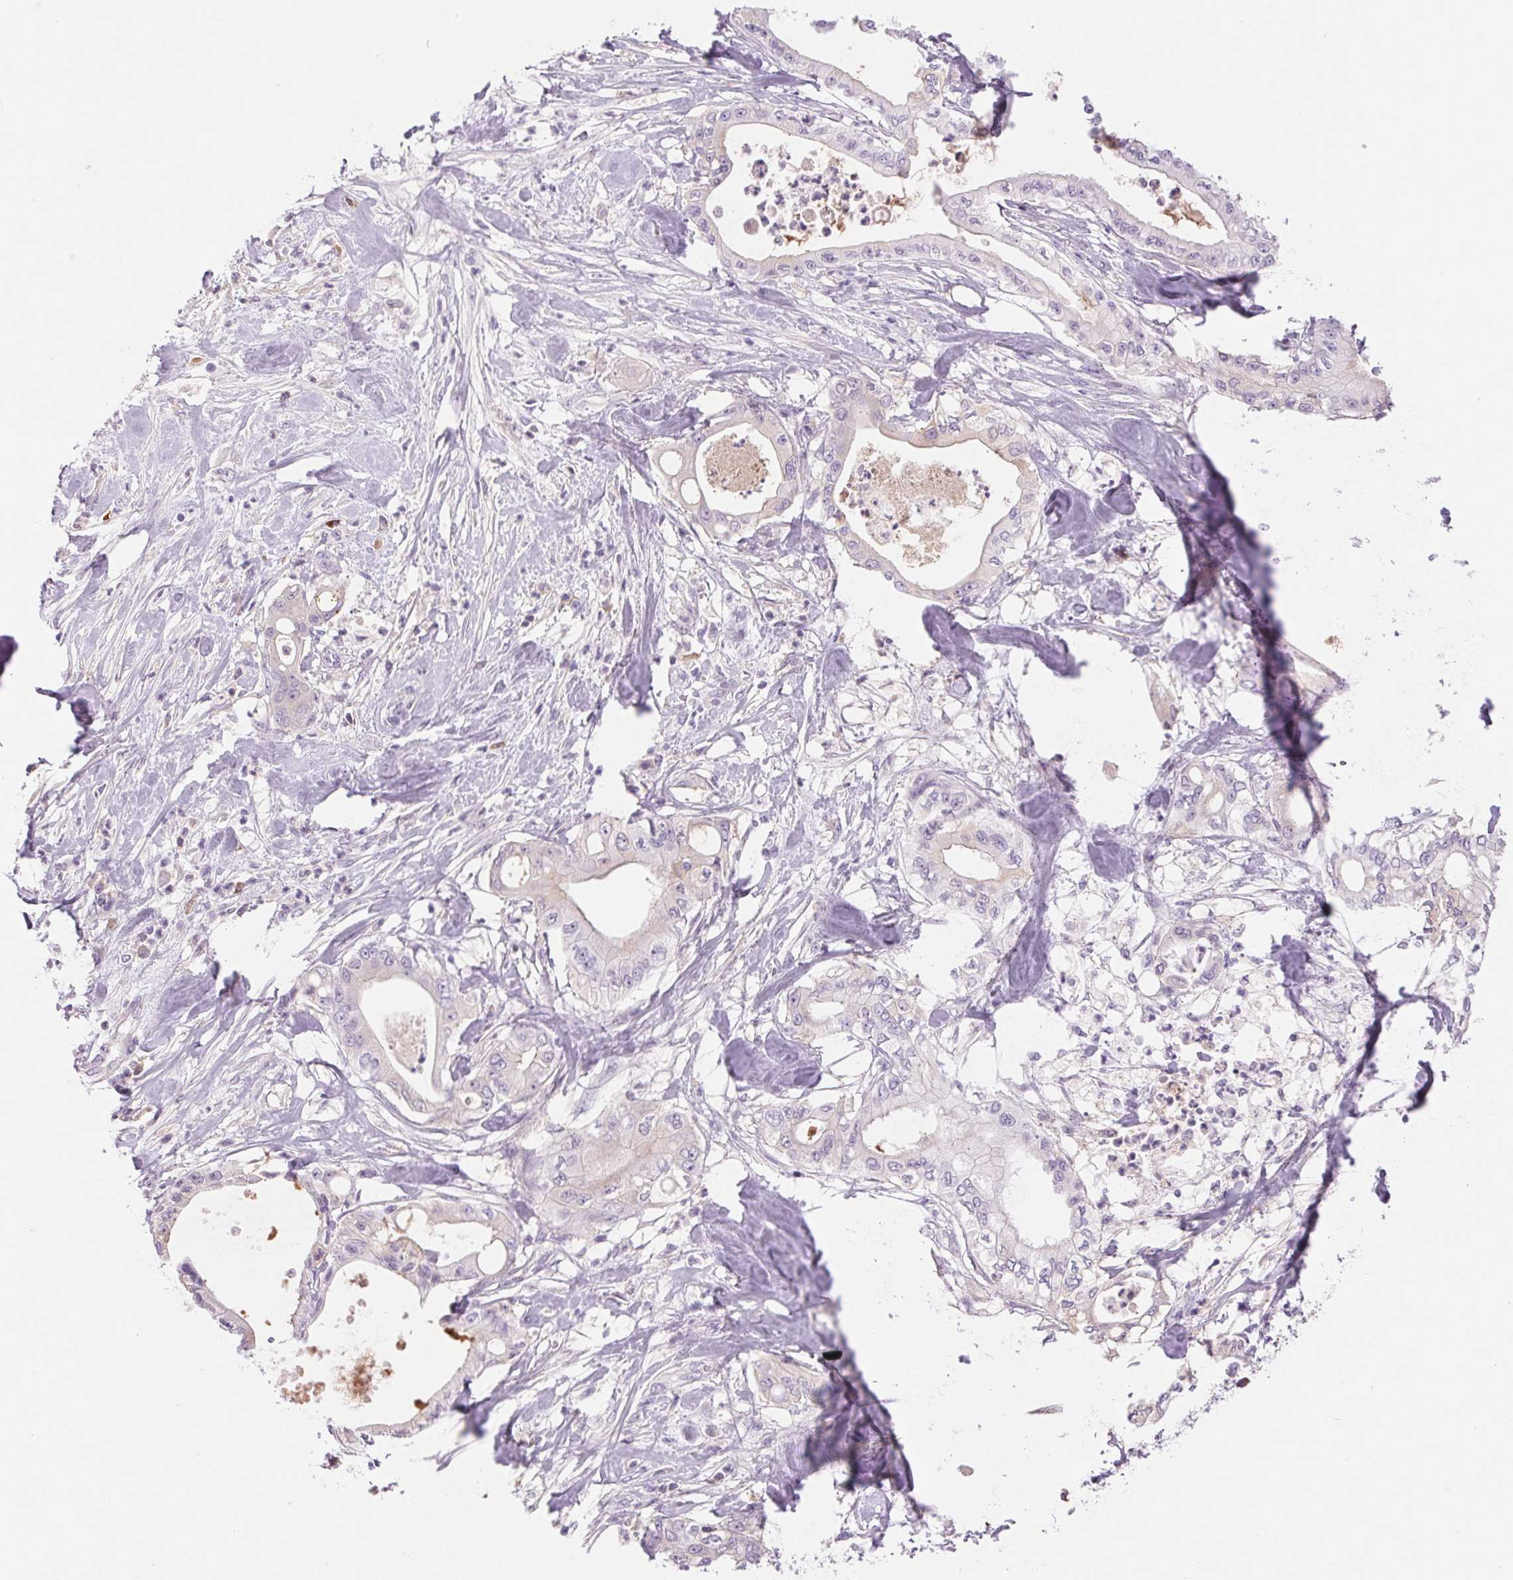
{"staining": {"intensity": "negative", "quantity": "none", "location": "none"}, "tissue": "pancreatic cancer", "cell_type": "Tumor cells", "image_type": "cancer", "snomed": [{"axis": "morphology", "description": "Adenocarcinoma, NOS"}, {"axis": "topography", "description": "Pancreas"}], "caption": "Adenocarcinoma (pancreatic) was stained to show a protein in brown. There is no significant staining in tumor cells.", "gene": "IFIT1B", "patient": {"sex": "male", "age": 71}}